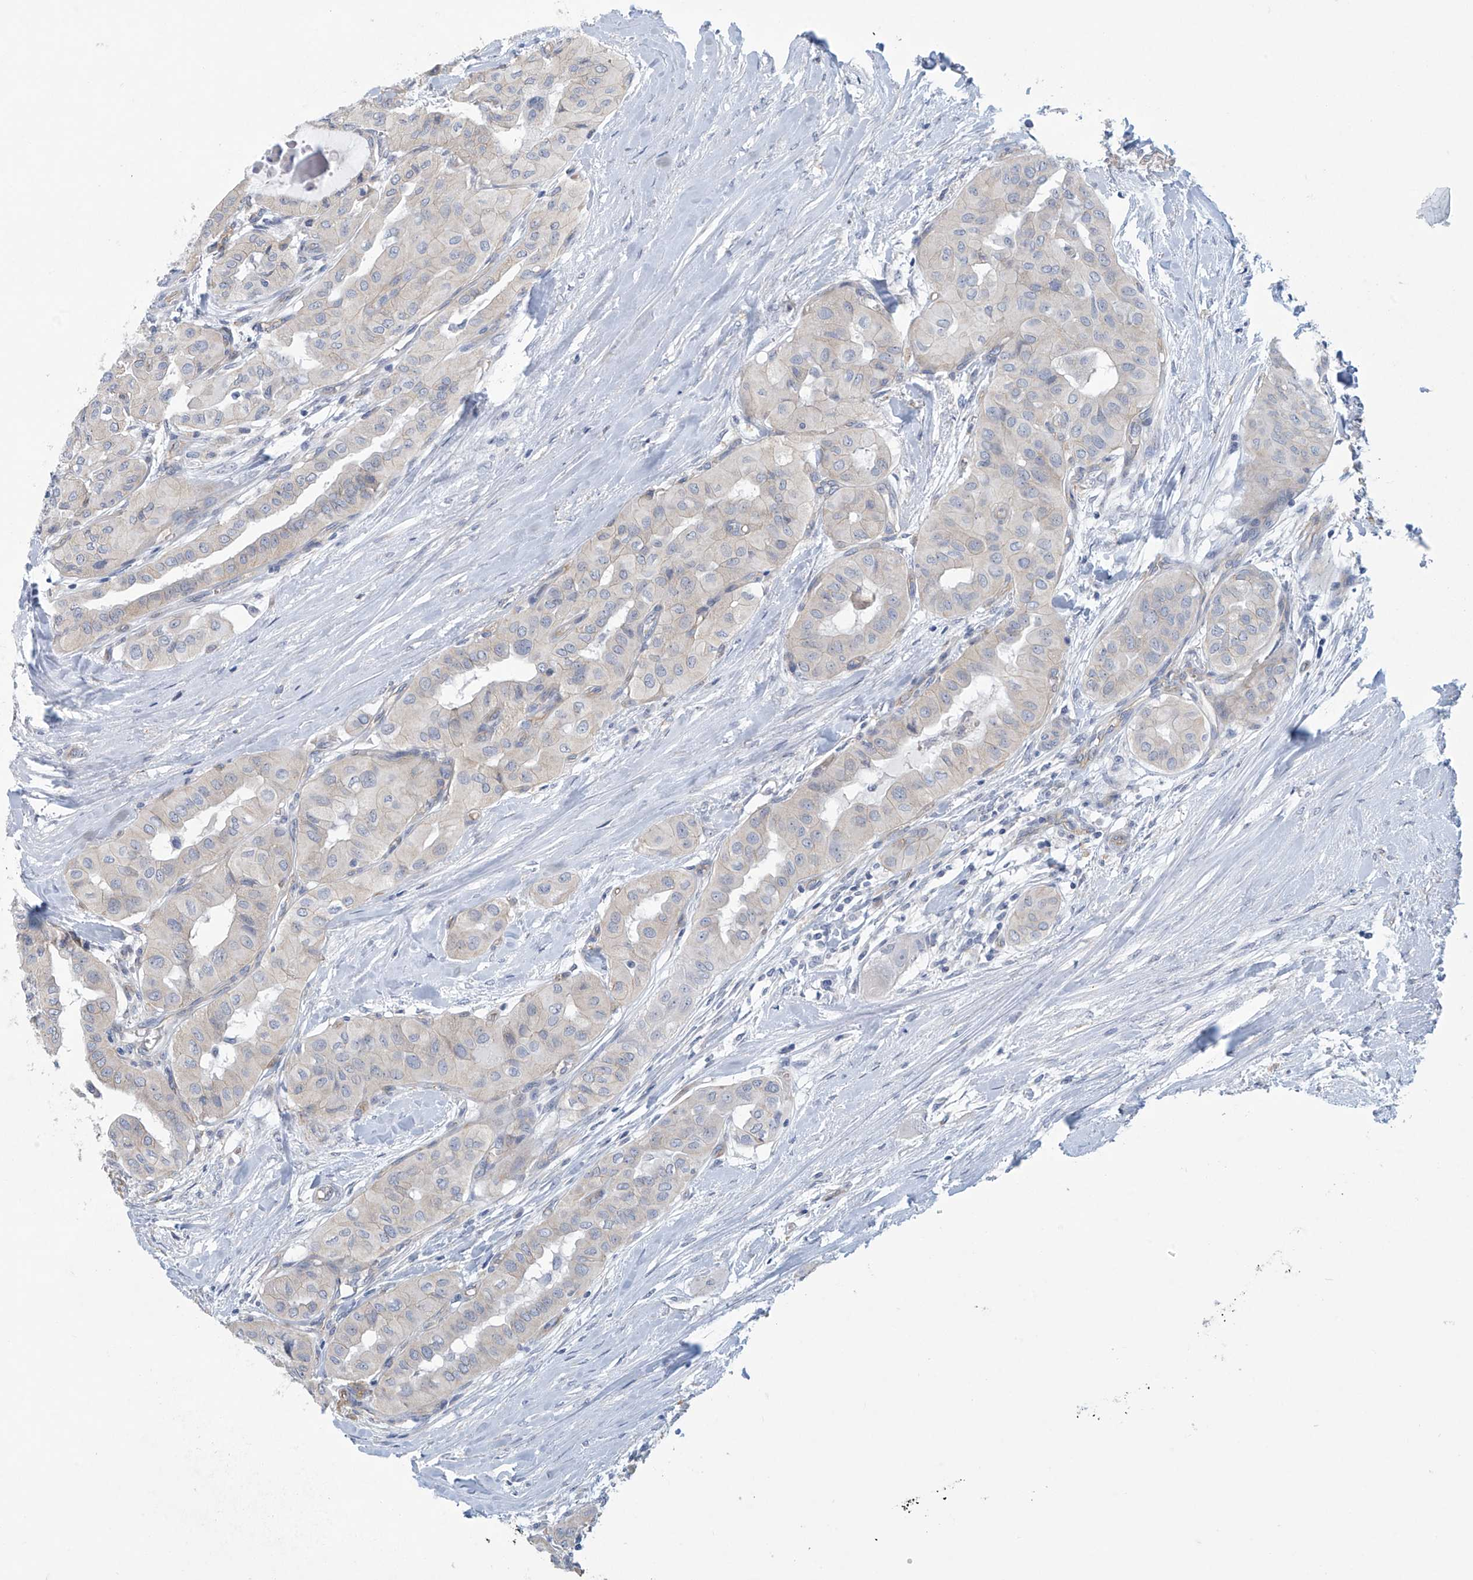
{"staining": {"intensity": "negative", "quantity": "none", "location": "none"}, "tissue": "thyroid cancer", "cell_type": "Tumor cells", "image_type": "cancer", "snomed": [{"axis": "morphology", "description": "Papillary adenocarcinoma, NOS"}, {"axis": "topography", "description": "Thyroid gland"}], "caption": "DAB (3,3'-diaminobenzidine) immunohistochemical staining of thyroid cancer displays no significant positivity in tumor cells. The staining is performed using DAB brown chromogen with nuclei counter-stained in using hematoxylin.", "gene": "ABHD13", "patient": {"sex": "female", "age": 59}}